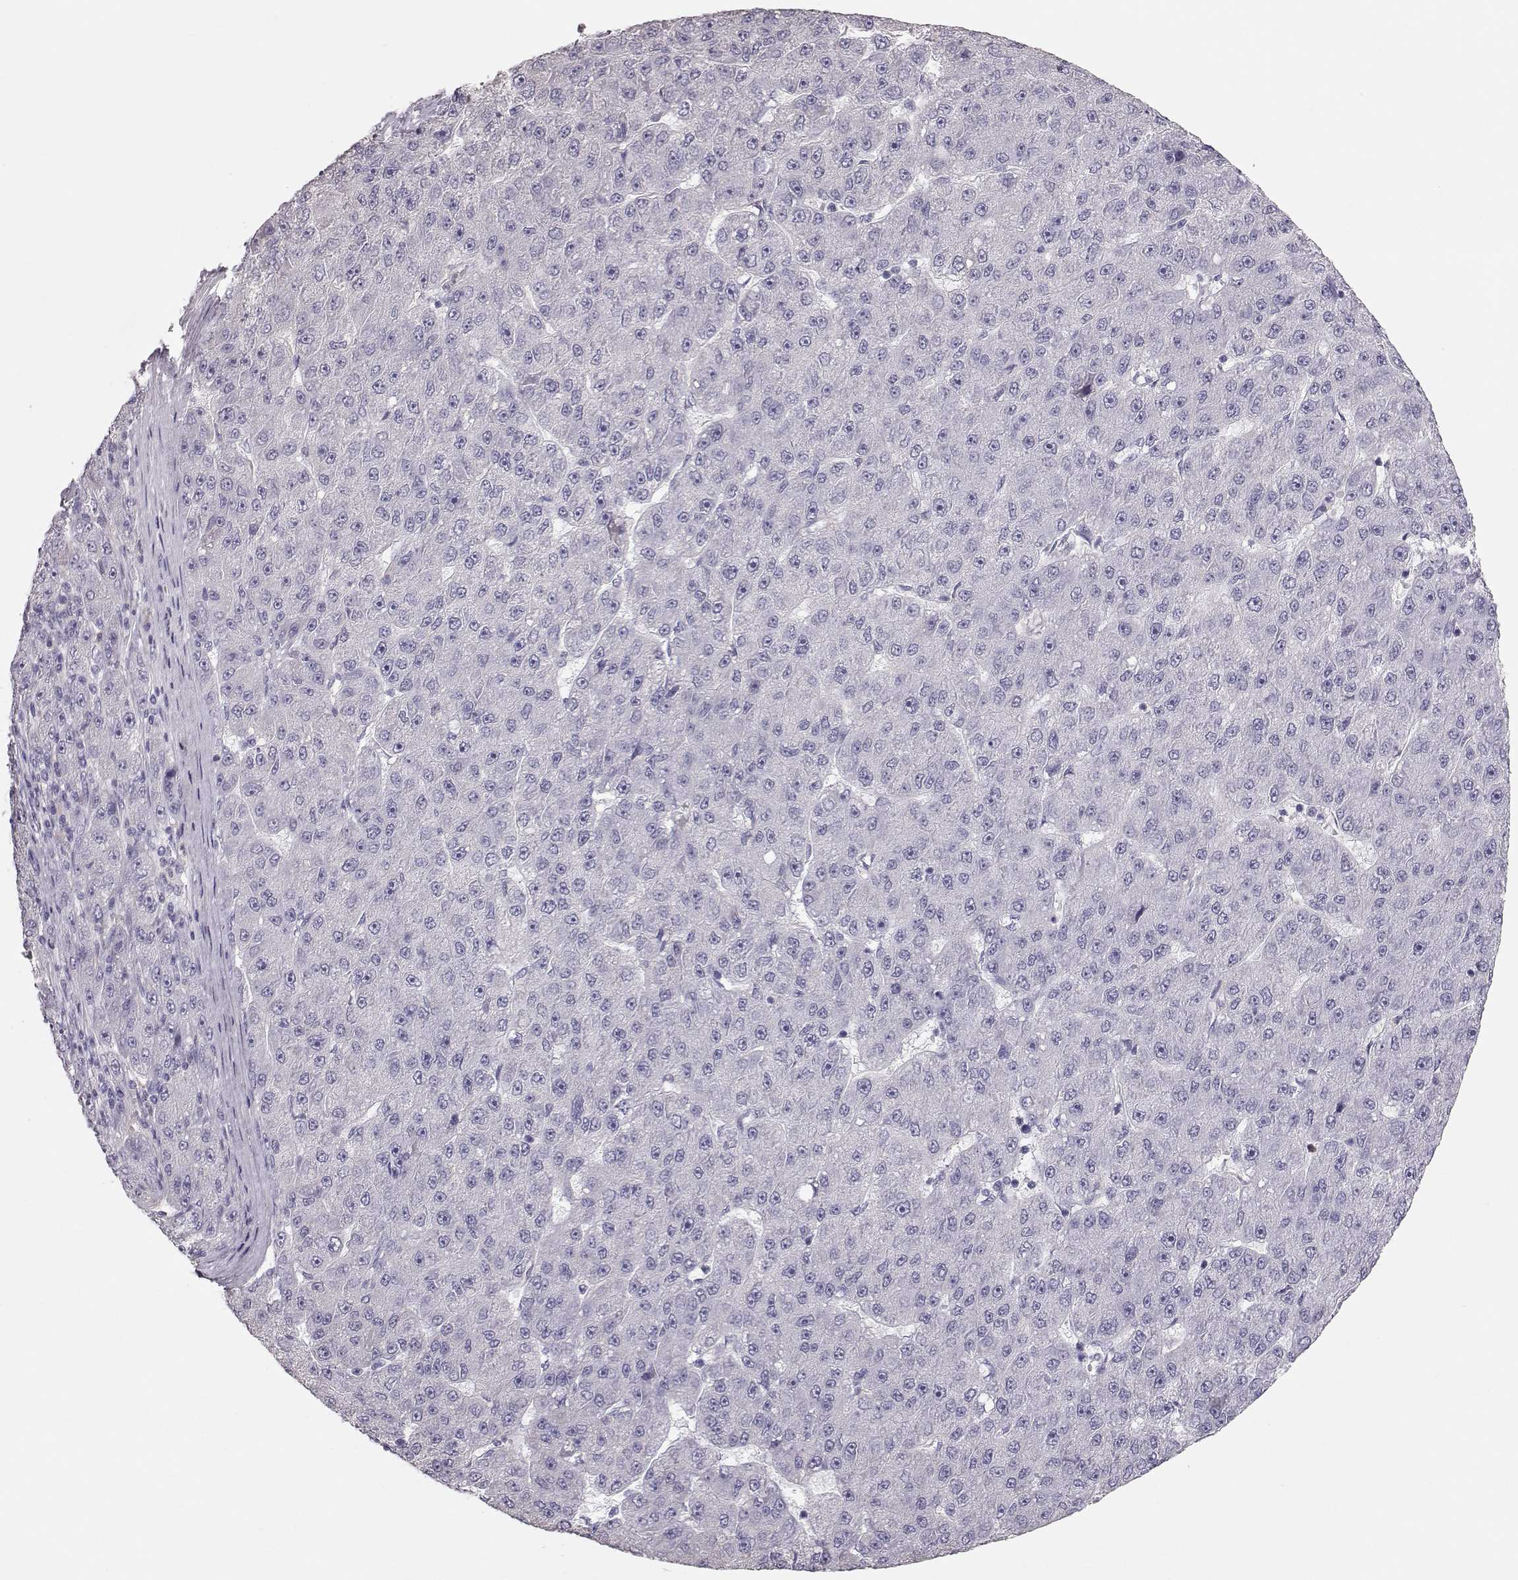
{"staining": {"intensity": "negative", "quantity": "none", "location": "none"}, "tissue": "liver cancer", "cell_type": "Tumor cells", "image_type": "cancer", "snomed": [{"axis": "morphology", "description": "Carcinoma, Hepatocellular, NOS"}, {"axis": "topography", "description": "Liver"}], "caption": "Immunohistochemistry photomicrograph of neoplastic tissue: liver cancer (hepatocellular carcinoma) stained with DAB (3,3'-diaminobenzidine) exhibits no significant protein staining in tumor cells.", "gene": "POU1F1", "patient": {"sex": "male", "age": 67}}